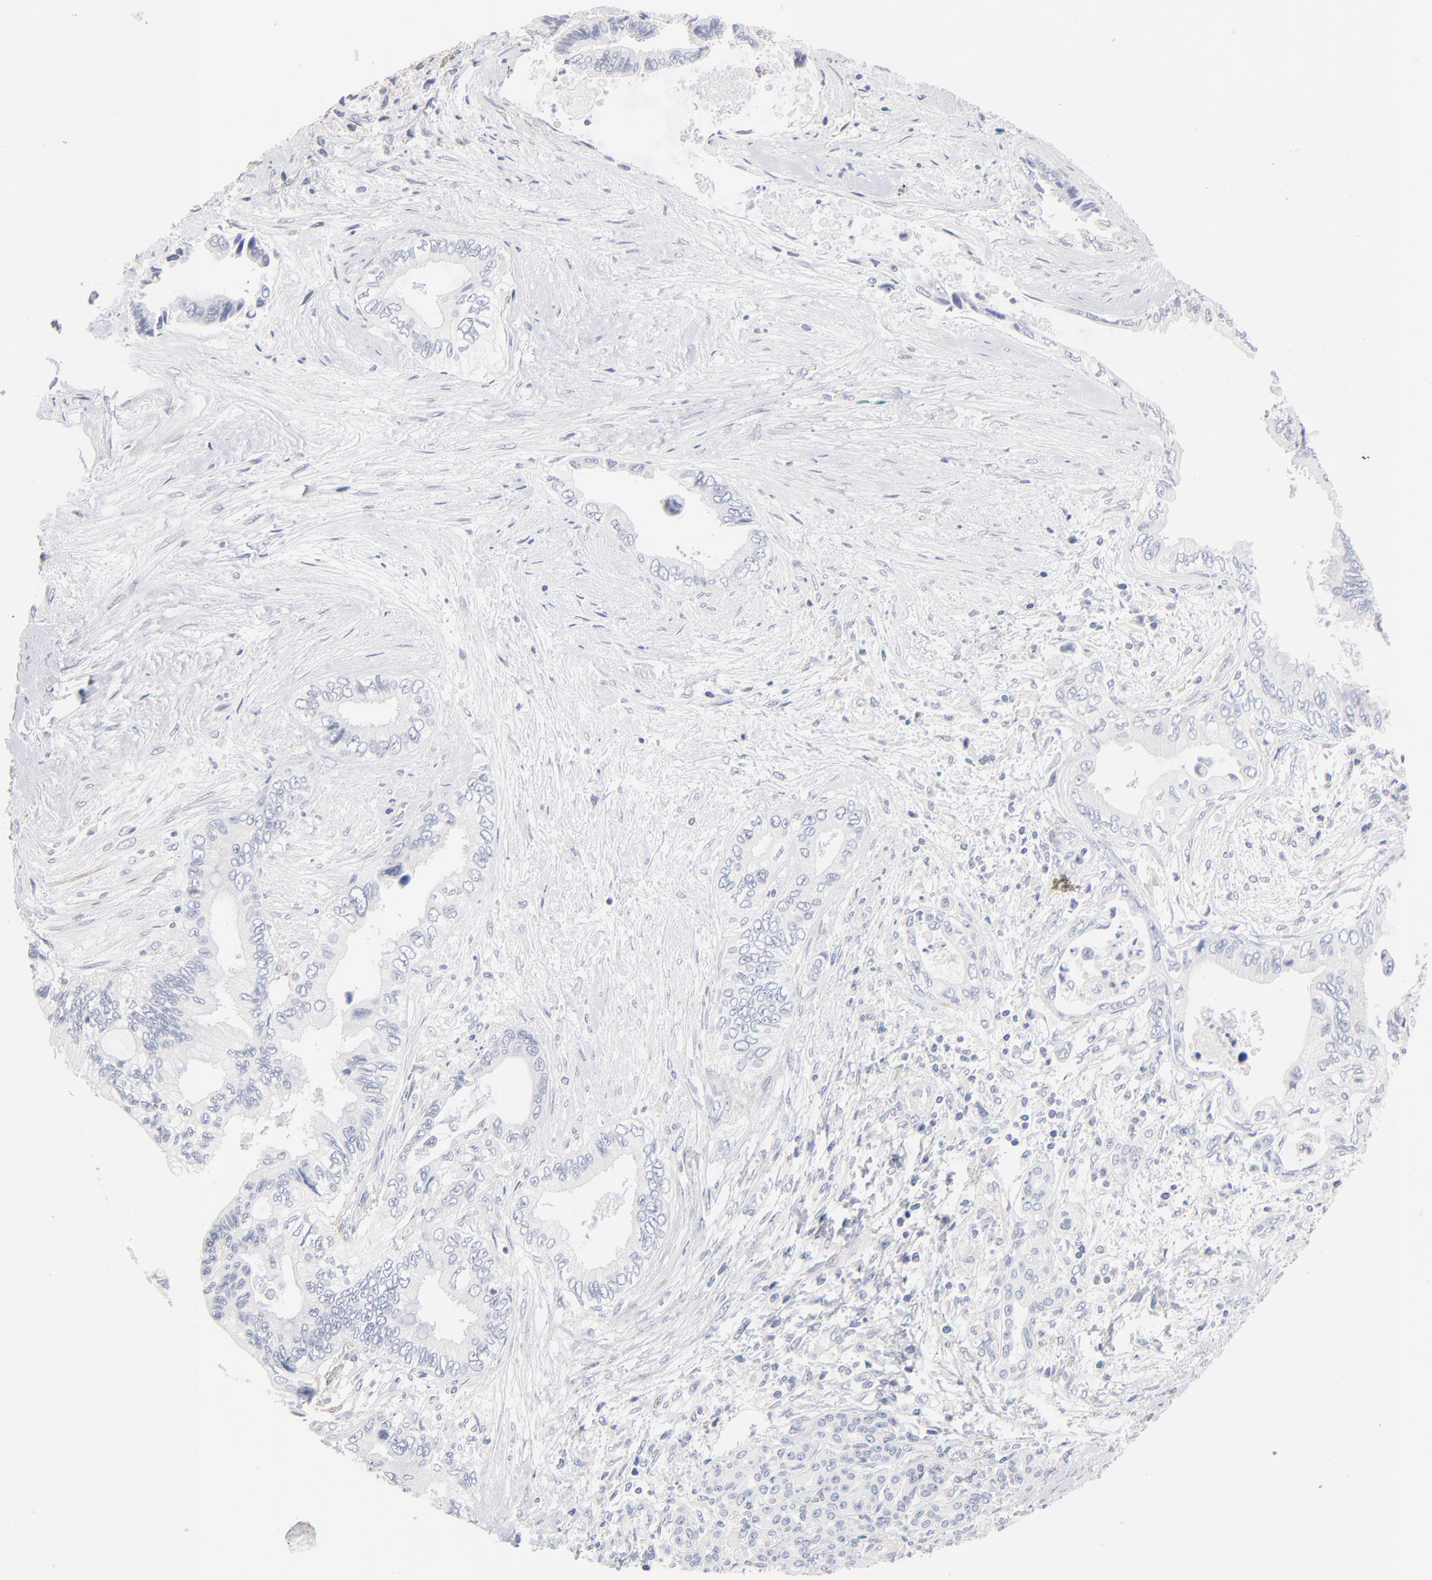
{"staining": {"intensity": "negative", "quantity": "none", "location": "none"}, "tissue": "pancreatic cancer", "cell_type": "Tumor cells", "image_type": "cancer", "snomed": [{"axis": "morphology", "description": "Adenocarcinoma, NOS"}, {"axis": "topography", "description": "Pancreas"}], "caption": "An immunohistochemistry photomicrograph of adenocarcinoma (pancreatic) is shown. There is no staining in tumor cells of adenocarcinoma (pancreatic).", "gene": "ITGA8", "patient": {"sex": "female", "age": 66}}